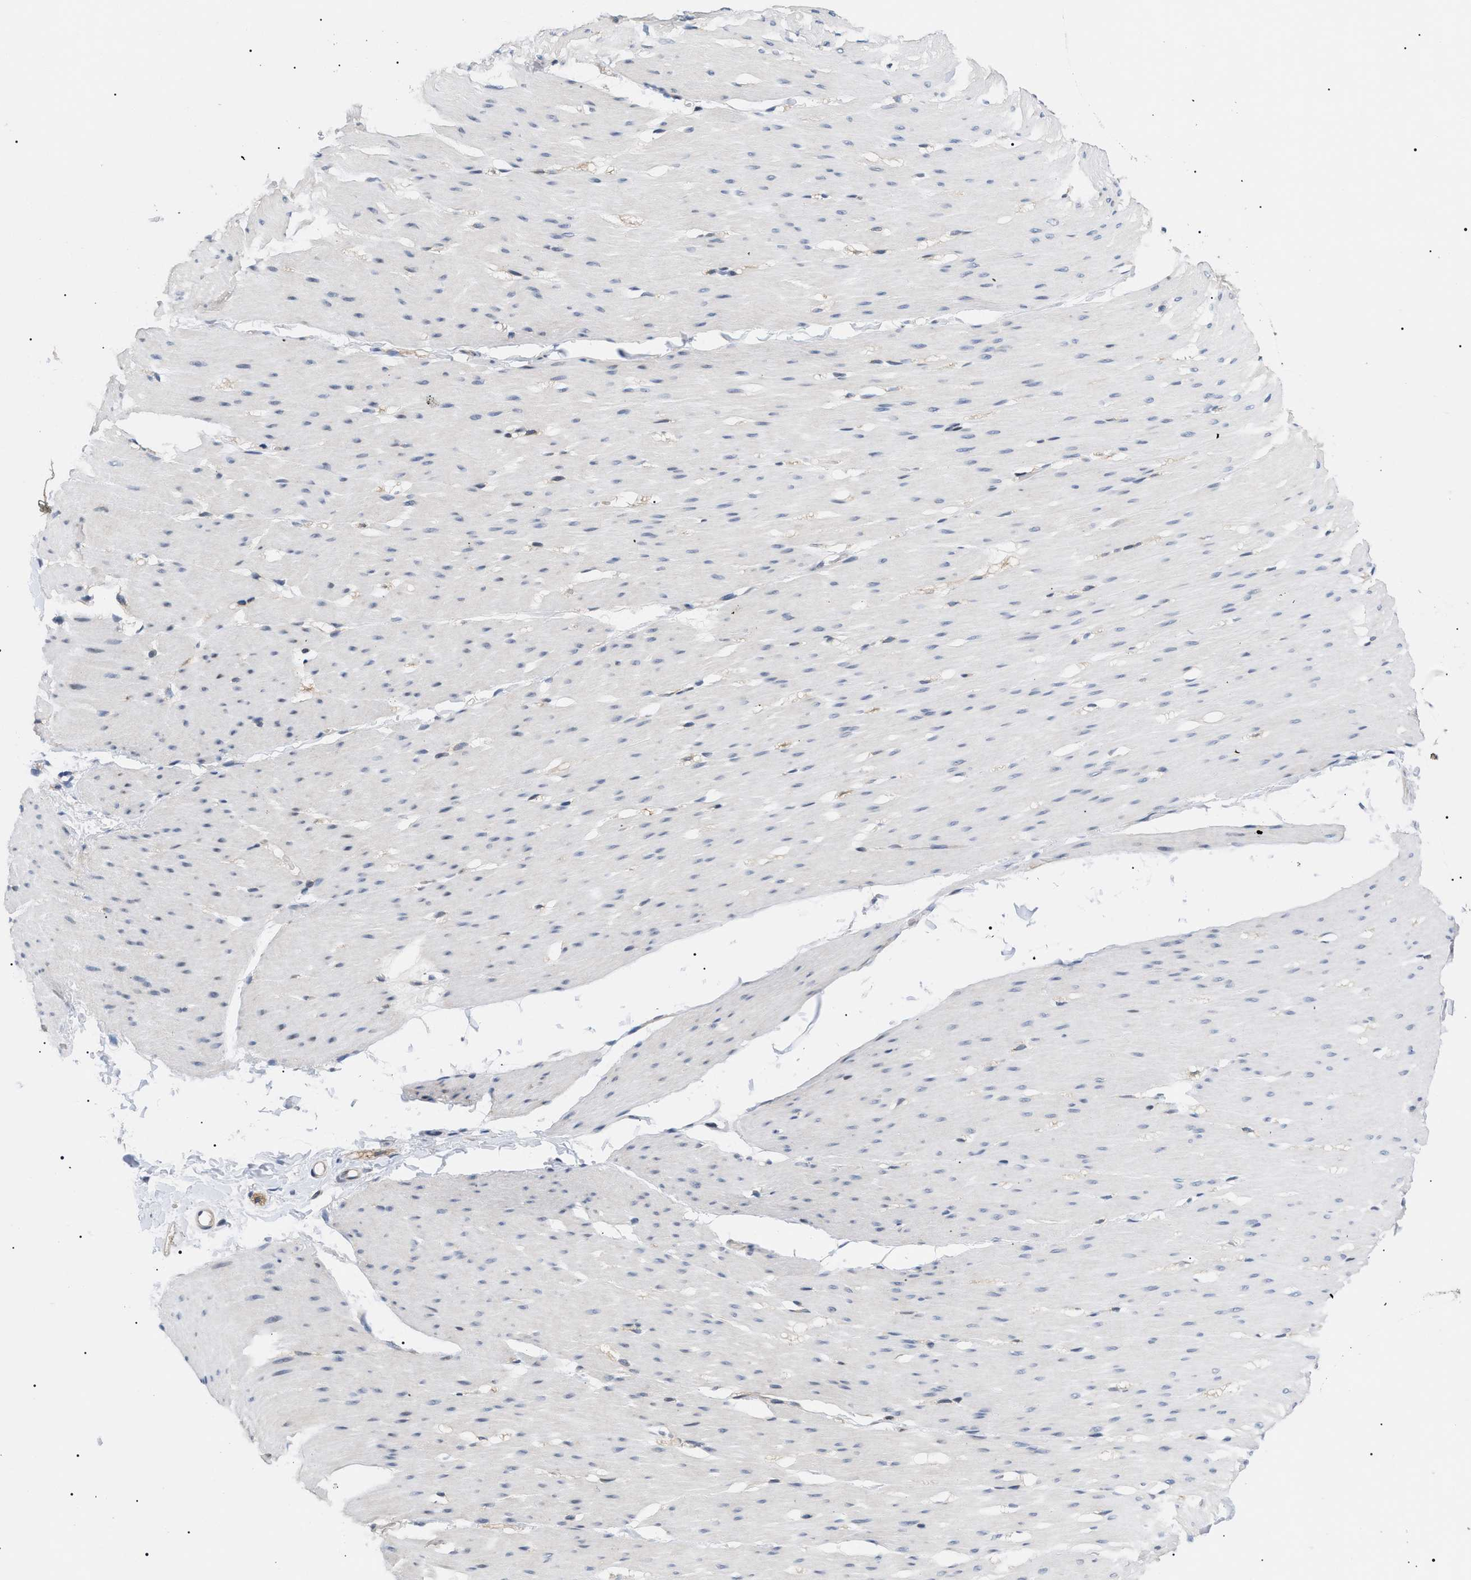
{"staining": {"intensity": "negative", "quantity": "none", "location": "none"}, "tissue": "smooth muscle", "cell_type": "Smooth muscle cells", "image_type": "normal", "snomed": [{"axis": "morphology", "description": "Normal tissue, NOS"}, {"axis": "topography", "description": "Smooth muscle"}, {"axis": "topography", "description": "Colon"}], "caption": "This is a photomicrograph of IHC staining of unremarkable smooth muscle, which shows no expression in smooth muscle cells. (Stains: DAB IHC with hematoxylin counter stain, Microscopy: brightfield microscopy at high magnification).", "gene": "GARRE1", "patient": {"sex": "male", "age": 67}}